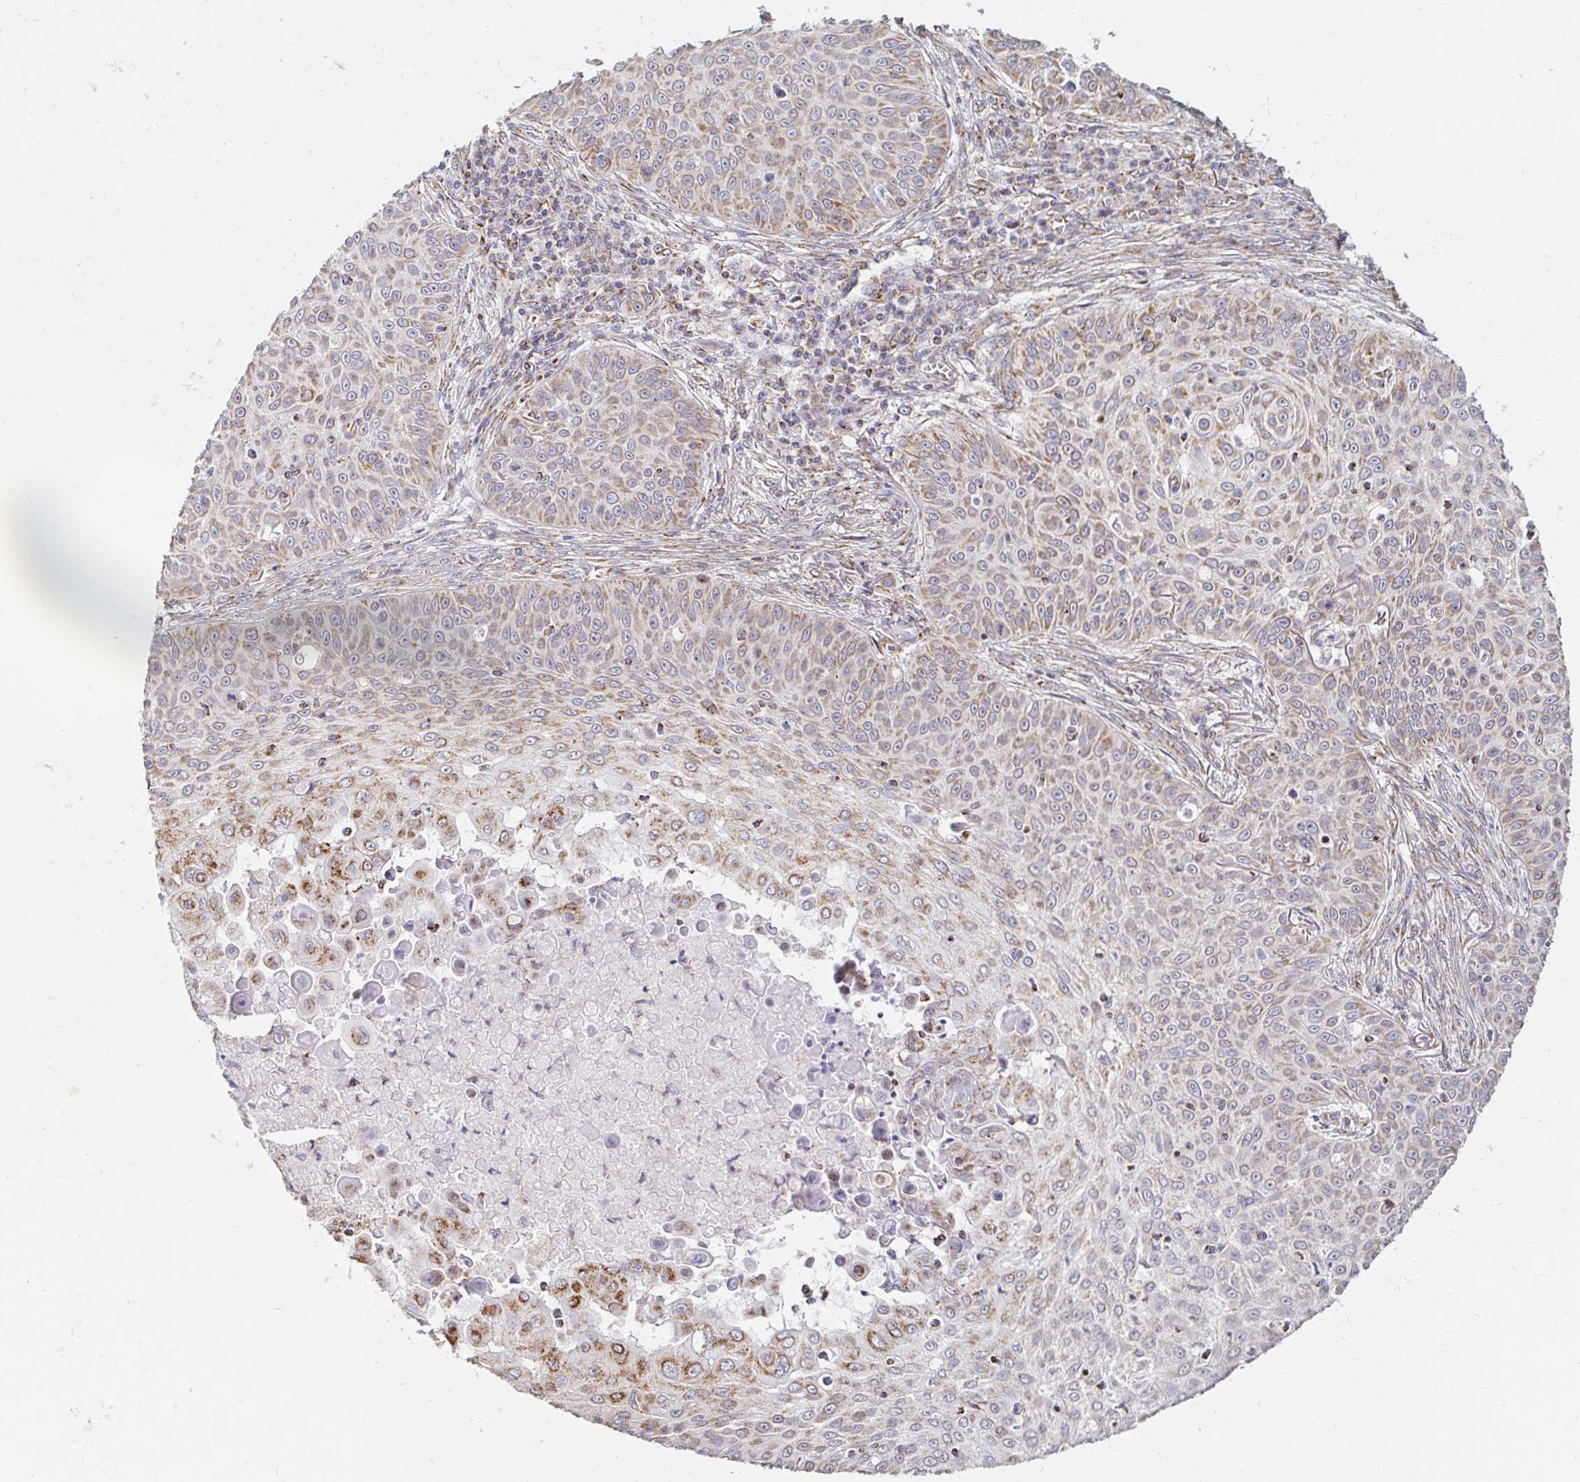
{"staining": {"intensity": "weak", "quantity": "25%-75%", "location": "cytoplasmic/membranous"}, "tissue": "skin cancer", "cell_type": "Tumor cells", "image_type": "cancer", "snomed": [{"axis": "morphology", "description": "Squamous cell carcinoma, NOS"}, {"axis": "topography", "description": "Skin"}], "caption": "Skin cancer was stained to show a protein in brown. There is low levels of weak cytoplasmic/membranous staining in about 25%-75% of tumor cells.", "gene": "MAVS", "patient": {"sex": "male", "age": 82}}